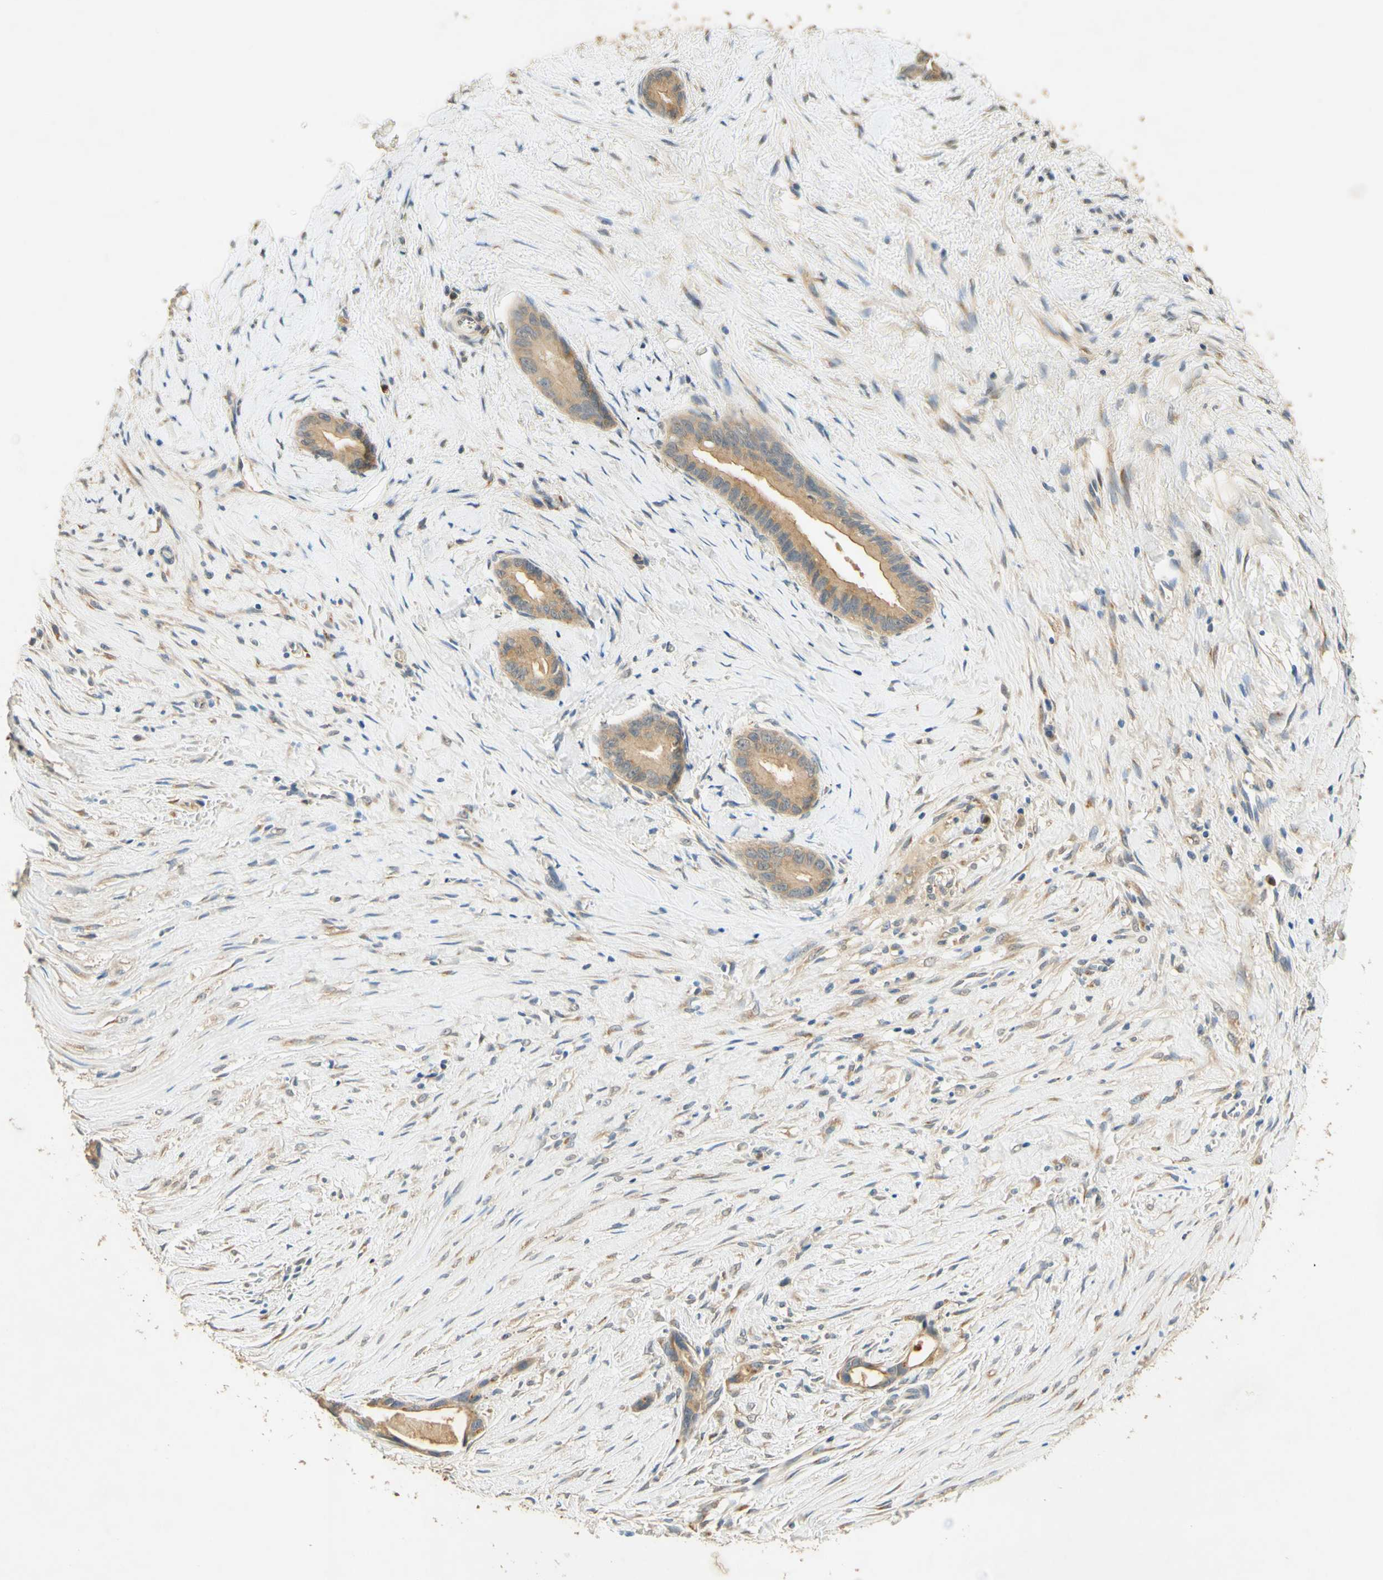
{"staining": {"intensity": "moderate", "quantity": ">75%", "location": "cytoplasmic/membranous"}, "tissue": "liver cancer", "cell_type": "Tumor cells", "image_type": "cancer", "snomed": [{"axis": "morphology", "description": "Cholangiocarcinoma"}, {"axis": "topography", "description": "Liver"}], "caption": "IHC of human cholangiocarcinoma (liver) exhibits medium levels of moderate cytoplasmic/membranous positivity in about >75% of tumor cells.", "gene": "ENTREP2", "patient": {"sex": "female", "age": 55}}